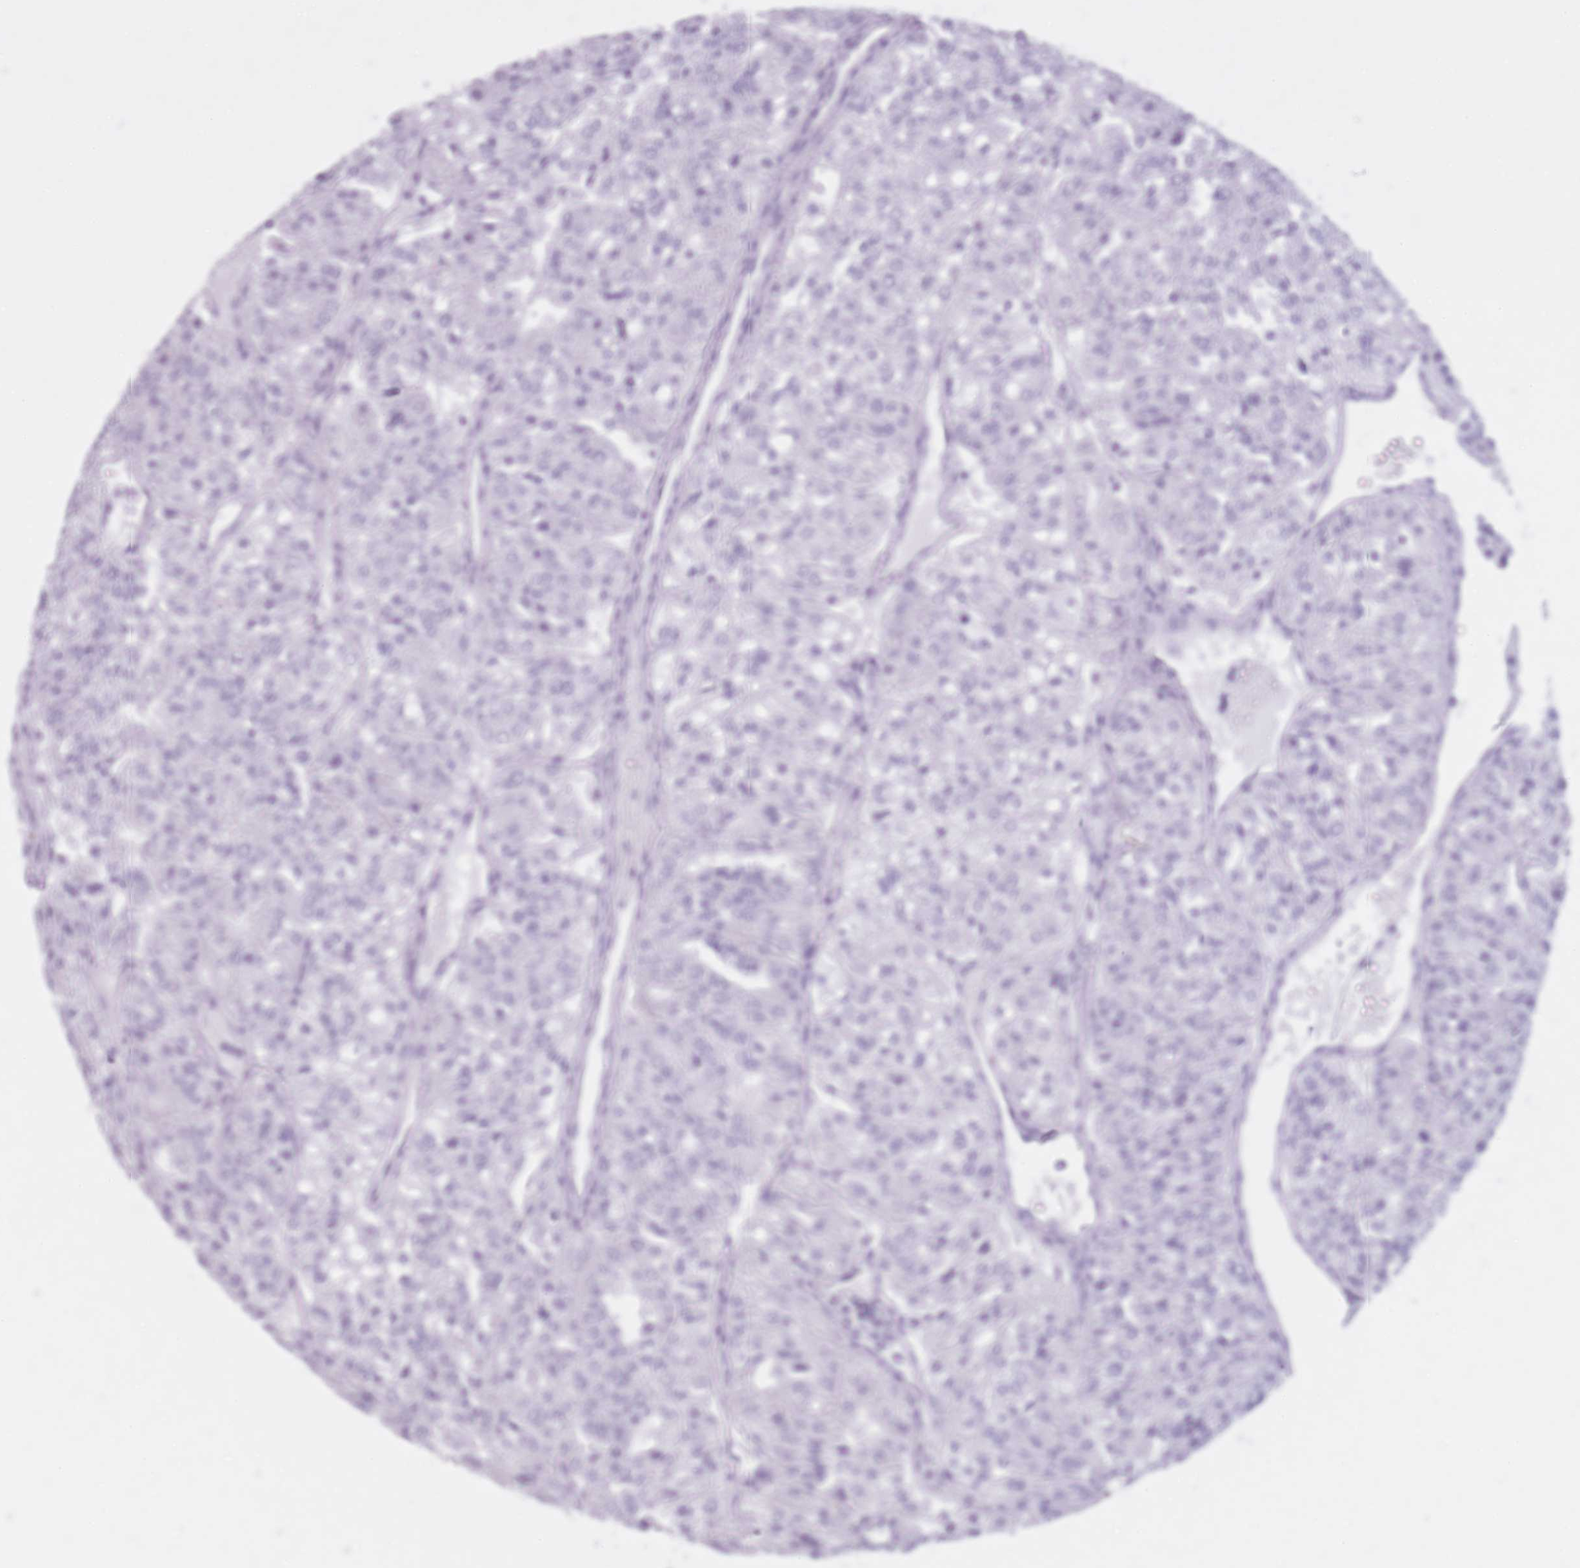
{"staining": {"intensity": "negative", "quantity": "none", "location": "none"}, "tissue": "renal cancer", "cell_type": "Tumor cells", "image_type": "cancer", "snomed": [{"axis": "morphology", "description": "Adenocarcinoma, NOS"}, {"axis": "topography", "description": "Kidney"}], "caption": "Photomicrograph shows no significant protein positivity in tumor cells of adenocarcinoma (renal). The staining is performed using DAB (3,3'-diaminobenzidine) brown chromogen with nuclei counter-stained in using hematoxylin.", "gene": "GOLGA6D", "patient": {"sex": "female", "age": 63}}